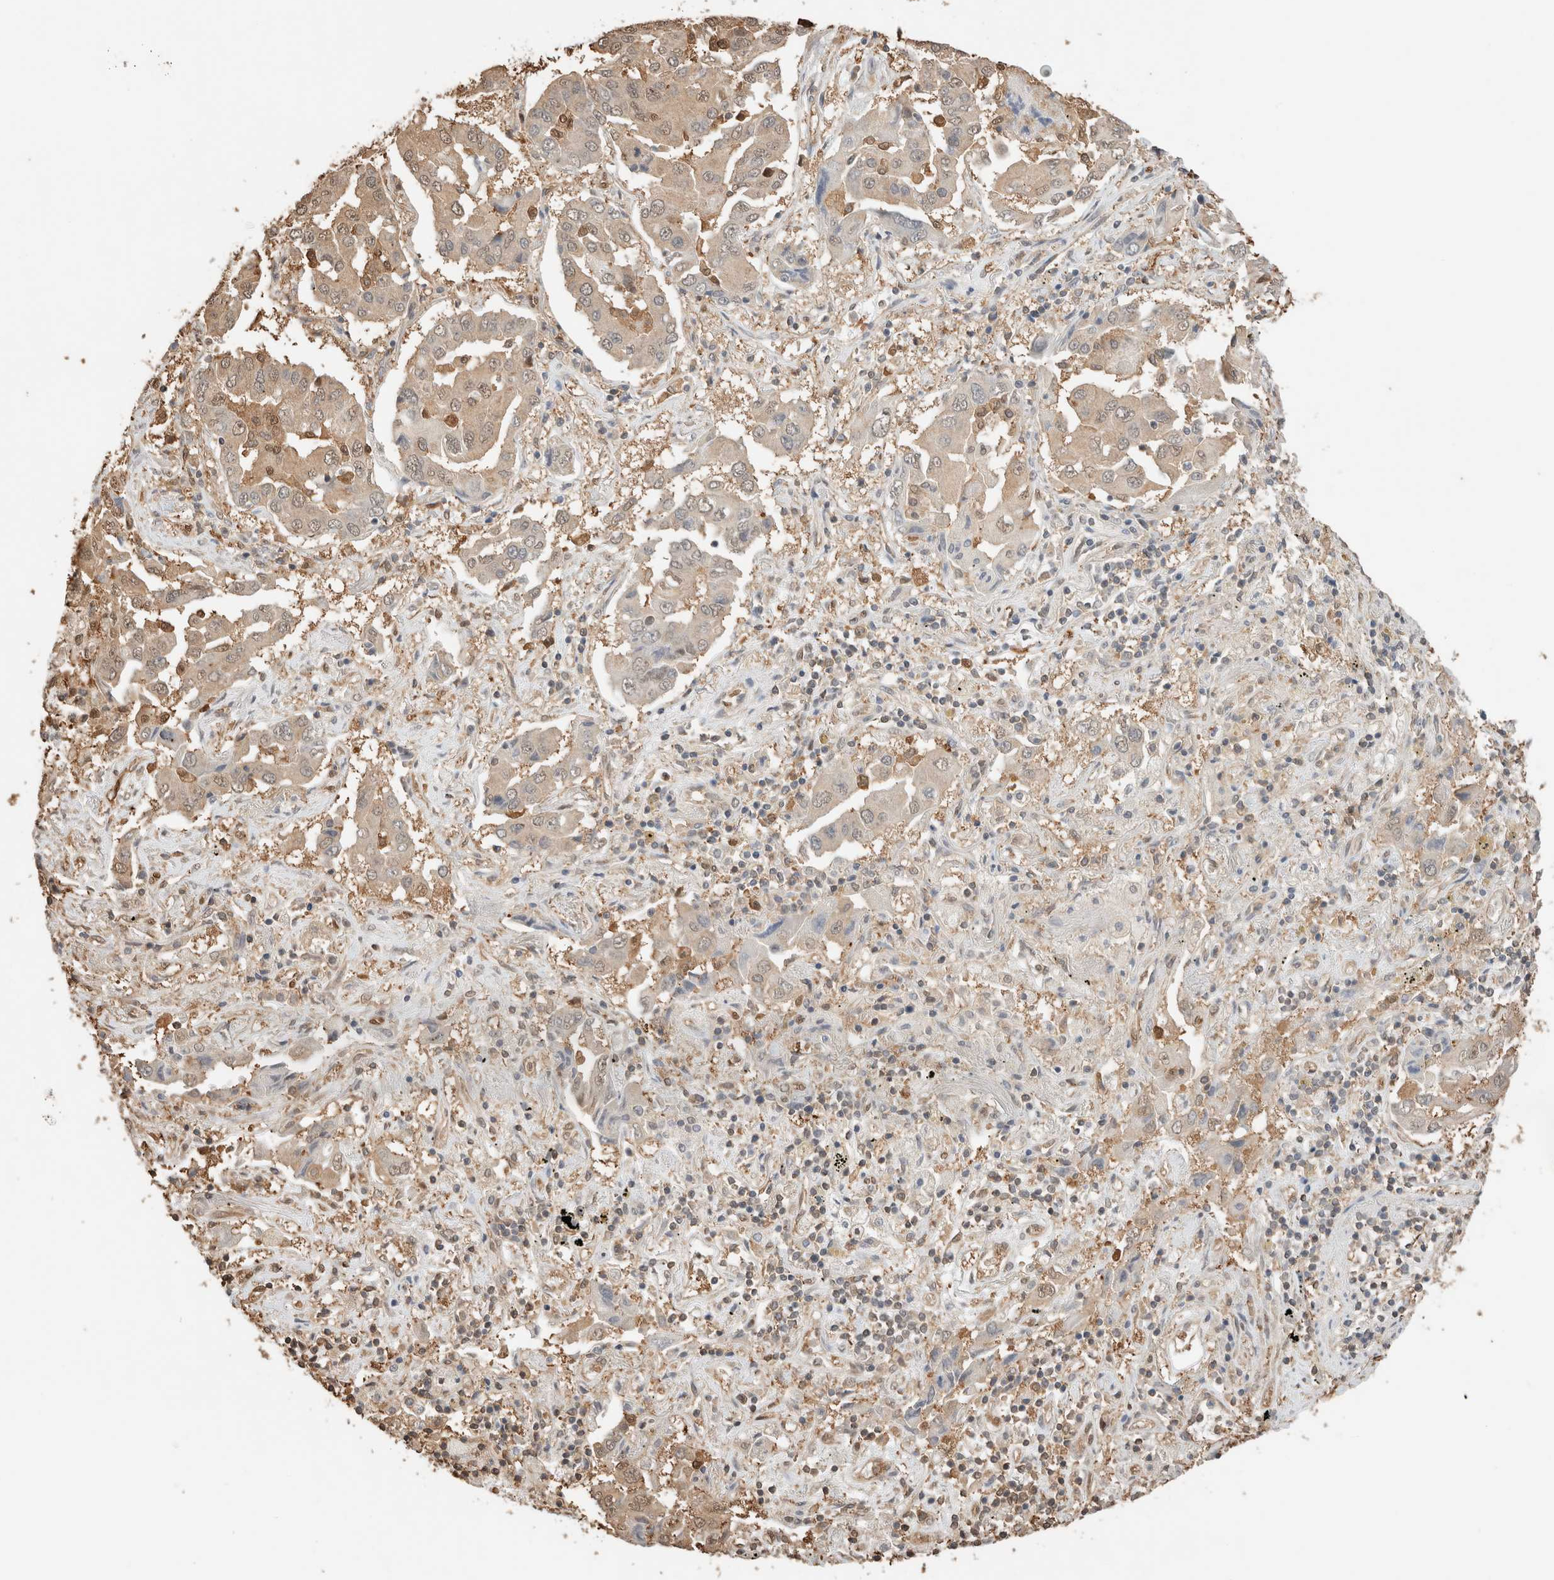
{"staining": {"intensity": "weak", "quantity": "25%-75%", "location": "cytoplasmic/membranous,nuclear"}, "tissue": "lung cancer", "cell_type": "Tumor cells", "image_type": "cancer", "snomed": [{"axis": "morphology", "description": "Adenocarcinoma, NOS"}, {"axis": "topography", "description": "Lung"}], "caption": "Immunohistochemistry histopathology image of neoplastic tissue: human lung adenocarcinoma stained using immunohistochemistry (IHC) exhibits low levels of weak protein expression localized specifically in the cytoplasmic/membranous and nuclear of tumor cells, appearing as a cytoplasmic/membranous and nuclear brown color.", "gene": "YWHAH", "patient": {"sex": "female", "age": 65}}